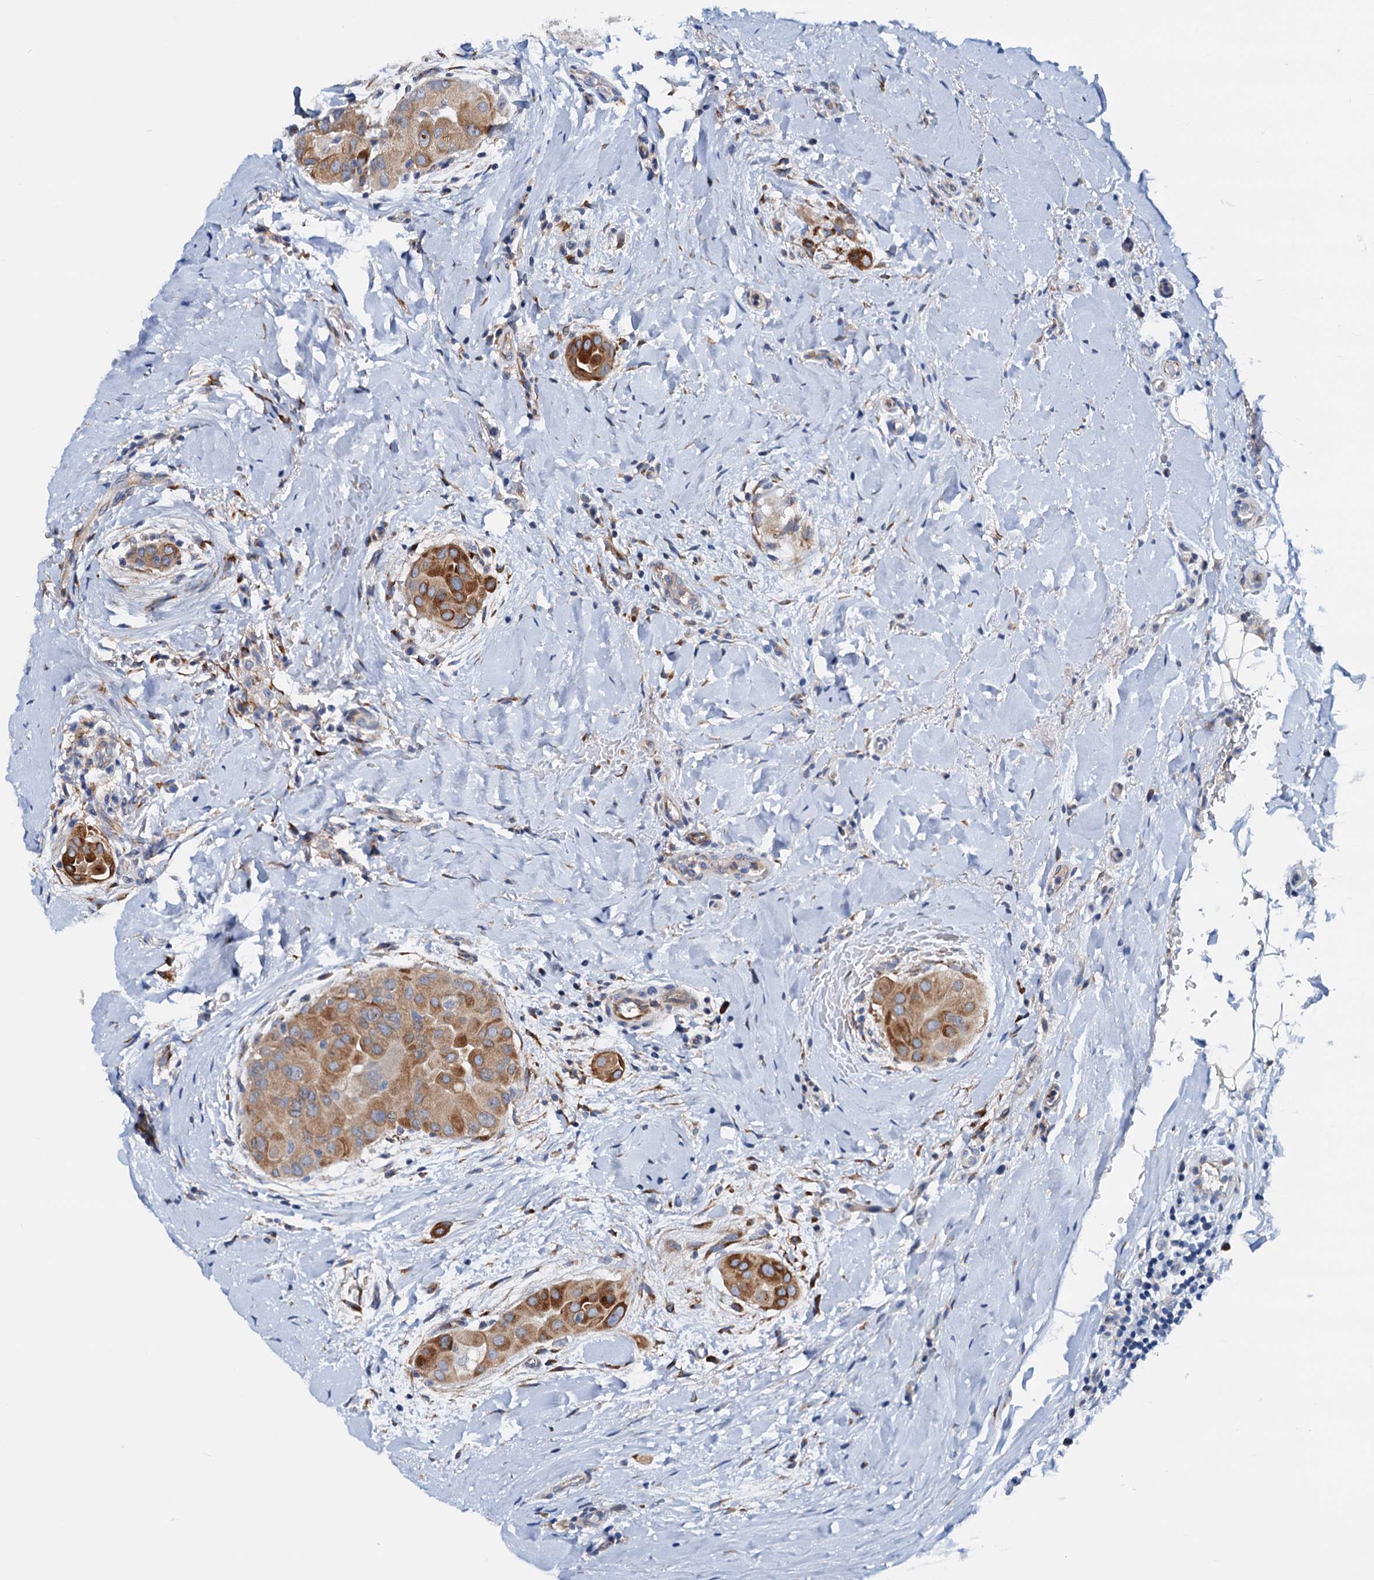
{"staining": {"intensity": "moderate", "quantity": ">75%", "location": "cytoplasmic/membranous"}, "tissue": "thyroid cancer", "cell_type": "Tumor cells", "image_type": "cancer", "snomed": [{"axis": "morphology", "description": "Papillary adenocarcinoma, NOS"}, {"axis": "topography", "description": "Thyroid gland"}], "caption": "About >75% of tumor cells in papillary adenocarcinoma (thyroid) display moderate cytoplasmic/membranous protein expression as visualized by brown immunohistochemical staining.", "gene": "RASSF9", "patient": {"sex": "male", "age": 33}}